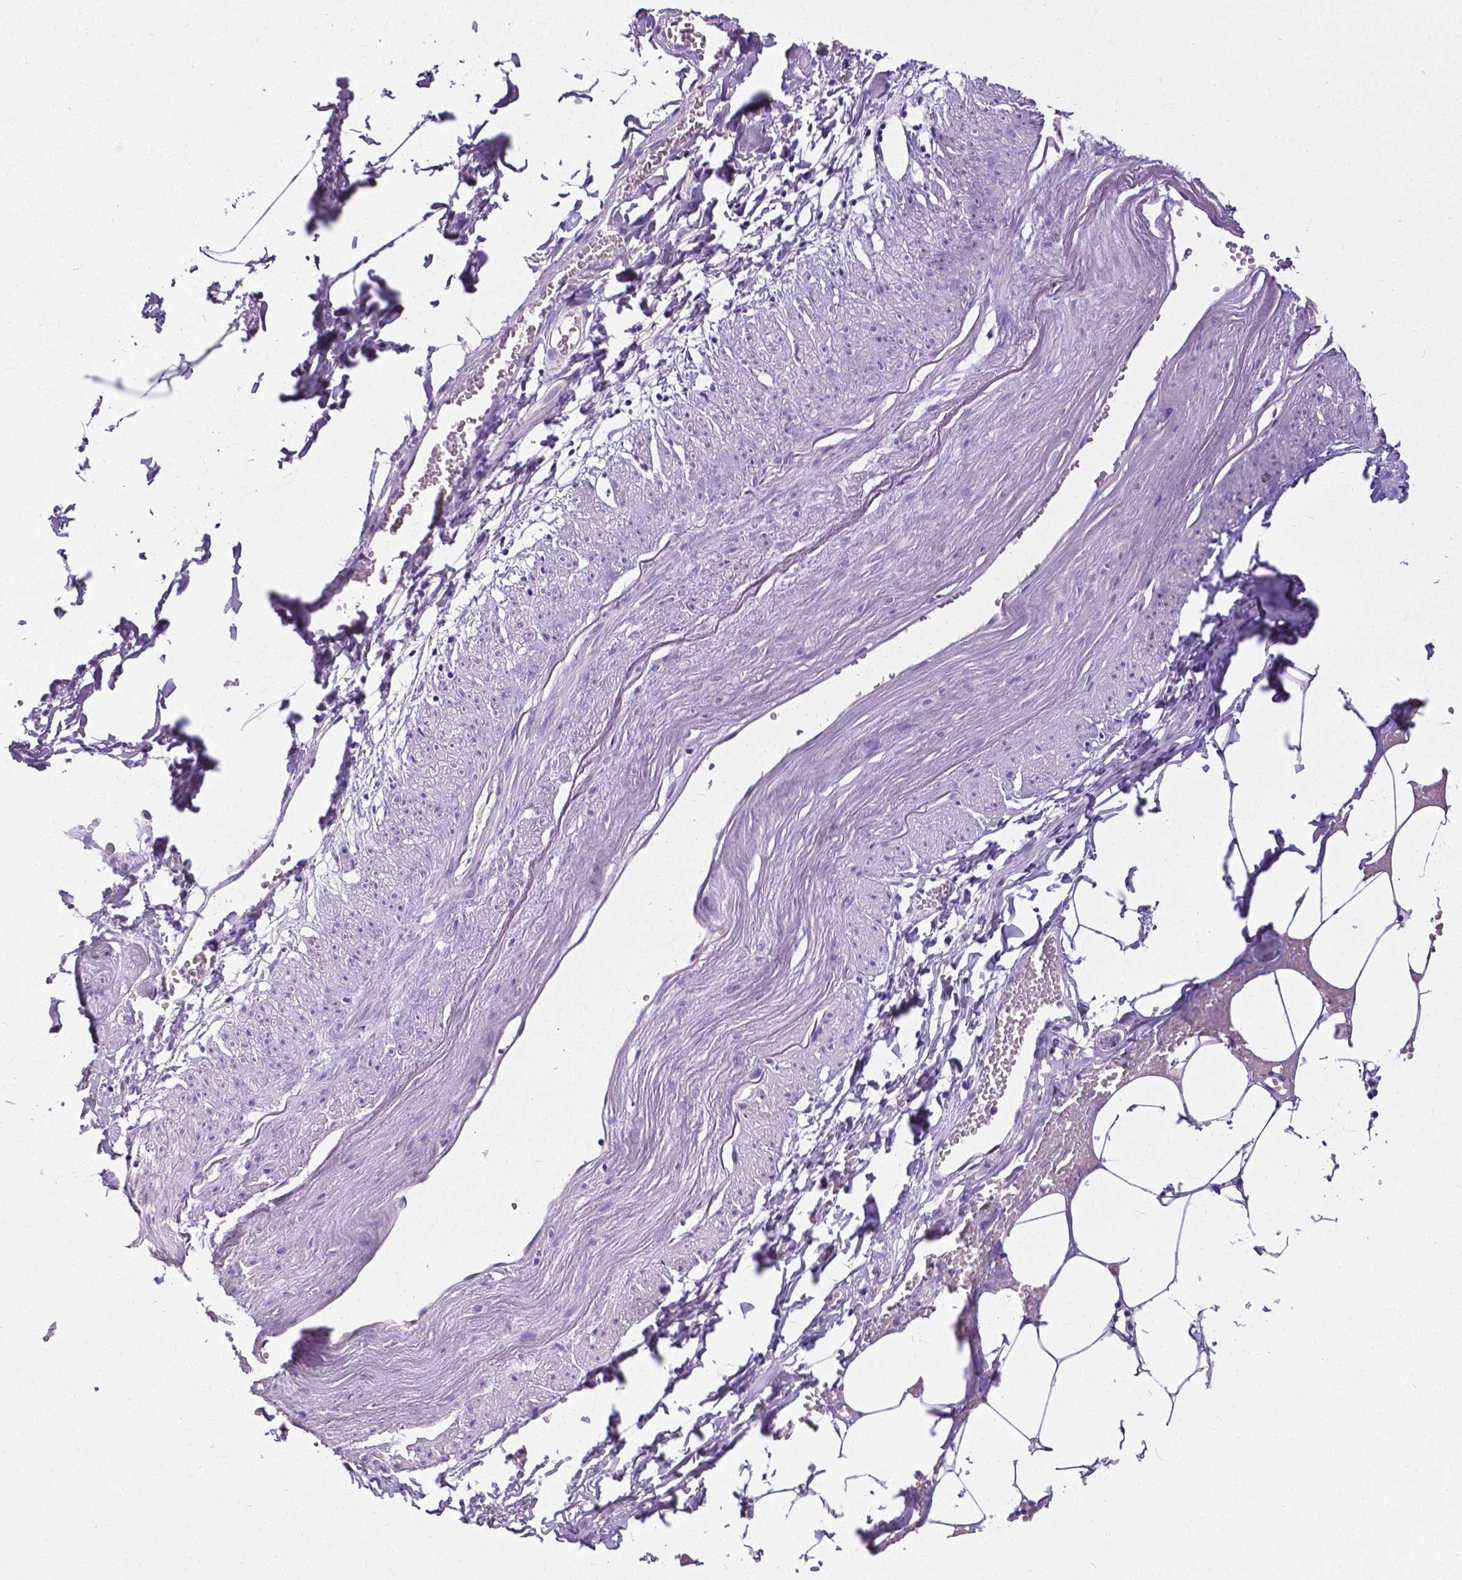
{"staining": {"intensity": "negative", "quantity": "none", "location": "none"}, "tissue": "adipose tissue", "cell_type": "Adipocytes", "image_type": "normal", "snomed": [{"axis": "morphology", "description": "Normal tissue, NOS"}, {"axis": "topography", "description": "Prostate"}, {"axis": "topography", "description": "Peripheral nerve tissue"}], "caption": "Benign adipose tissue was stained to show a protein in brown. There is no significant staining in adipocytes. The staining was performed using DAB (3,3'-diaminobenzidine) to visualize the protein expression in brown, while the nuclei were stained in blue with hematoxylin (Magnification: 20x).", "gene": "OCLN", "patient": {"sex": "male", "age": 55}}